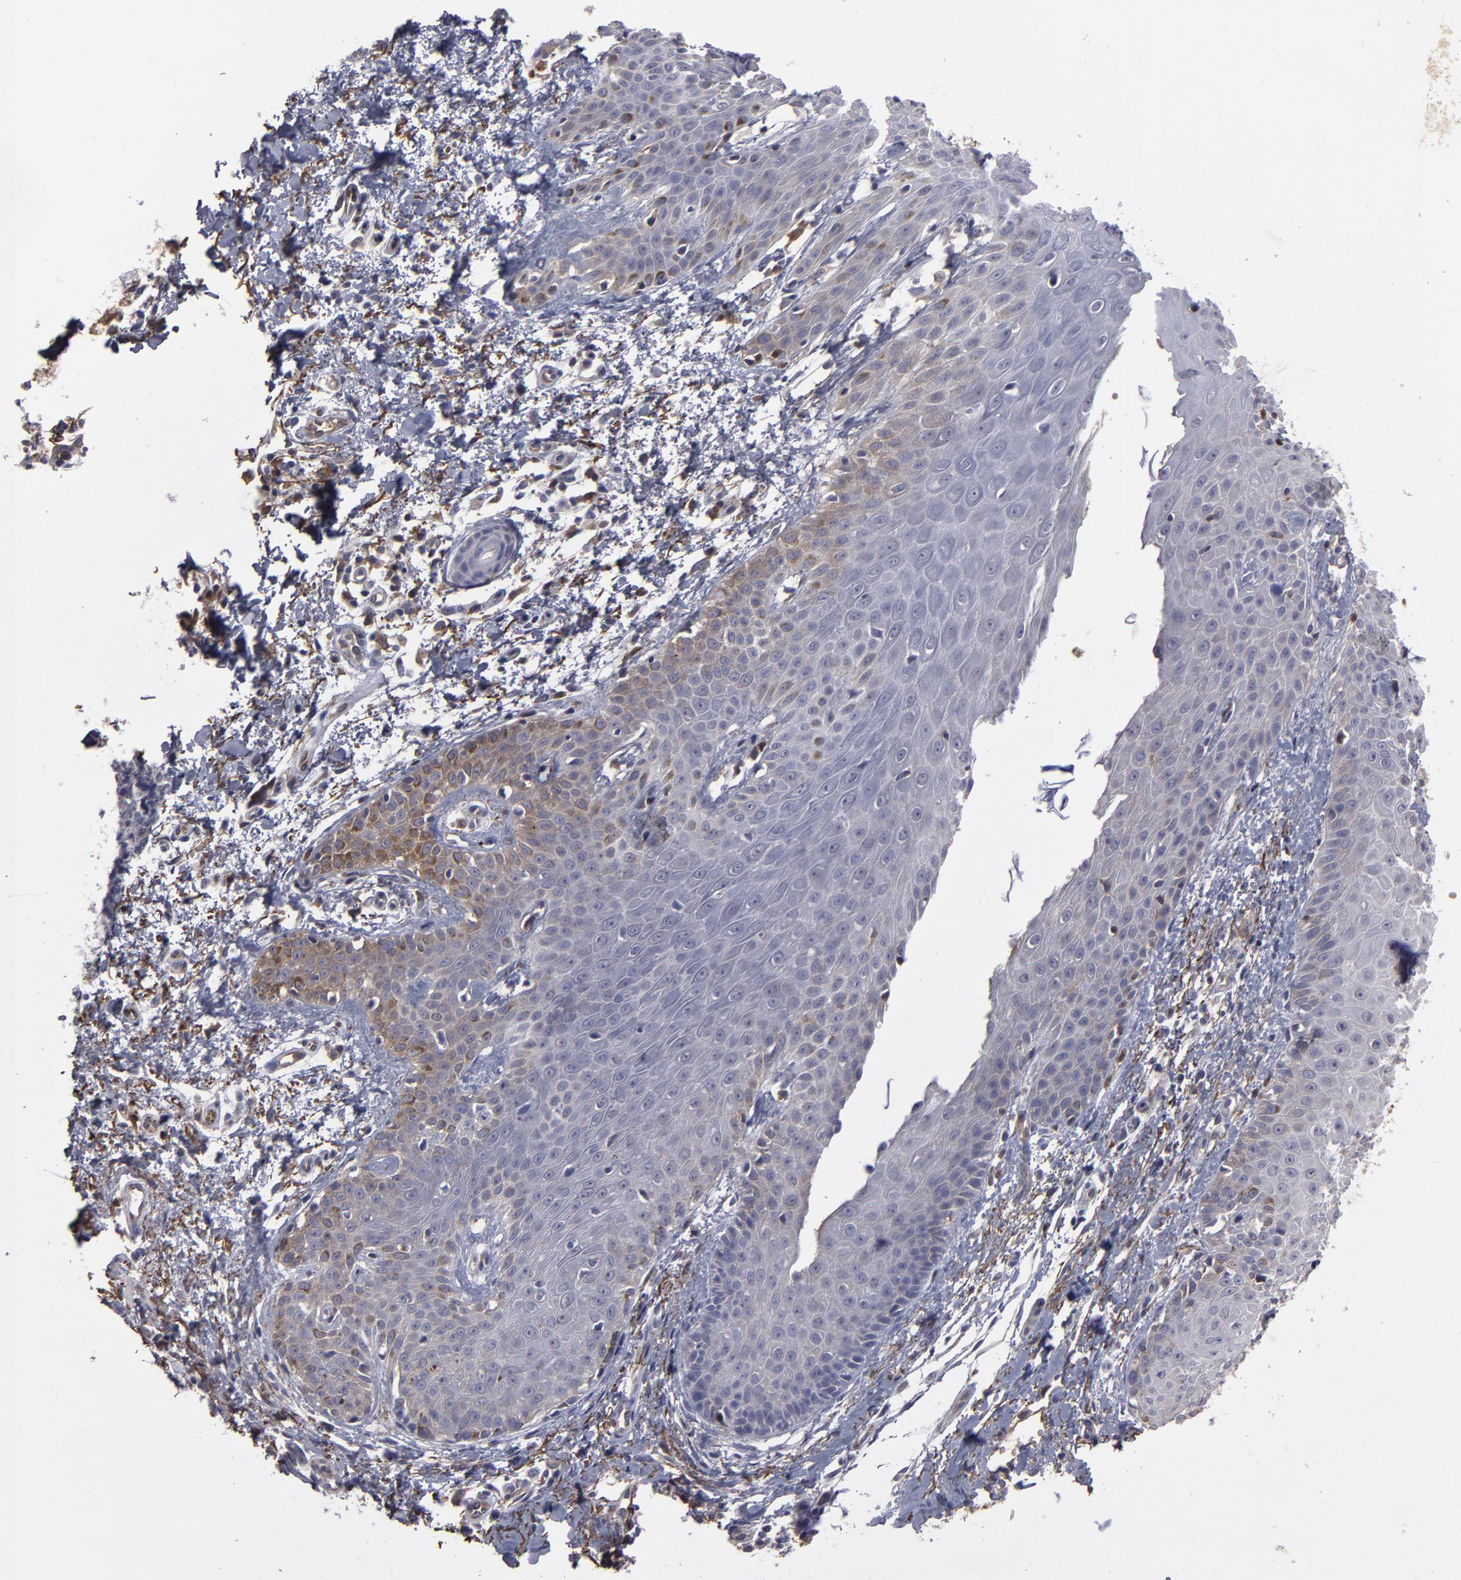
{"staining": {"intensity": "weak", "quantity": "<25%", "location": "cytoplasmic/membranous"}, "tissue": "skin cancer", "cell_type": "Tumor cells", "image_type": "cancer", "snomed": [{"axis": "morphology", "description": "Basal cell carcinoma"}, {"axis": "topography", "description": "Skin"}], "caption": "Human skin cancer stained for a protein using immunohistochemistry (IHC) reveals no staining in tumor cells.", "gene": "ITIH4", "patient": {"sex": "male", "age": 67}}